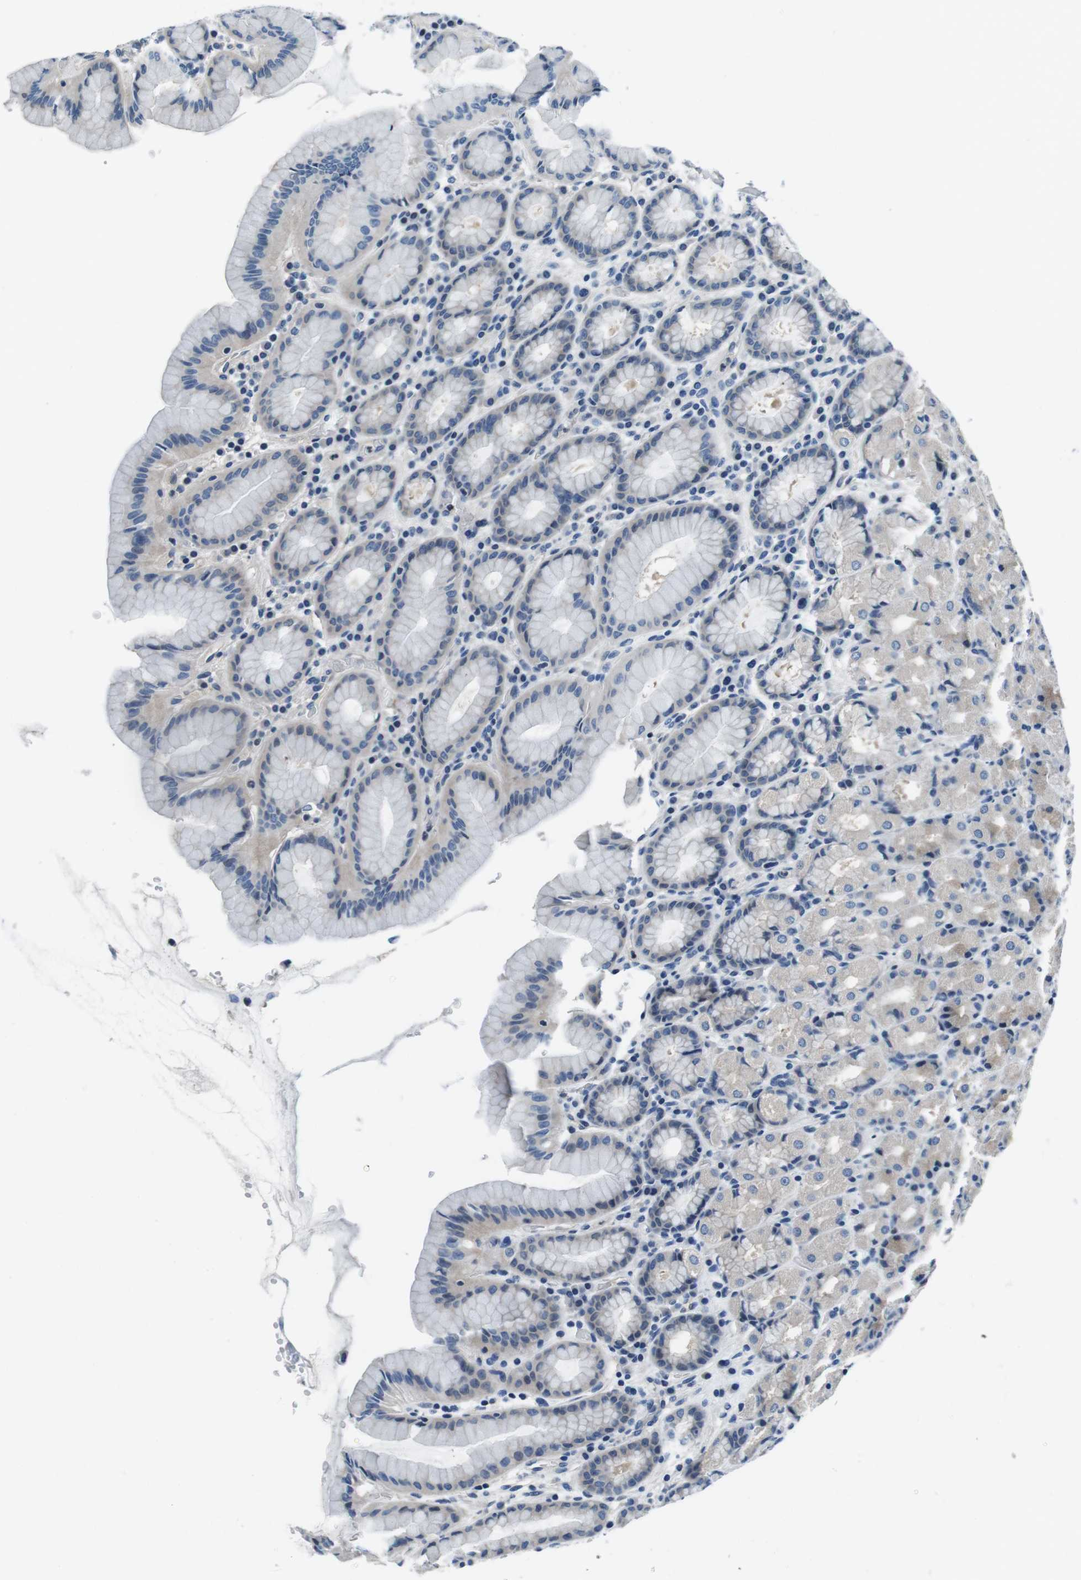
{"staining": {"intensity": "weak", "quantity": "25%-75%", "location": "cytoplasmic/membranous"}, "tissue": "stomach", "cell_type": "Glandular cells", "image_type": "normal", "snomed": [{"axis": "morphology", "description": "Normal tissue, NOS"}, {"axis": "topography", "description": "Stomach, upper"}], "caption": "The image displays immunohistochemical staining of benign stomach. There is weak cytoplasmic/membranous staining is identified in approximately 25%-75% of glandular cells.", "gene": "KCNJ5", "patient": {"sex": "male", "age": 68}}